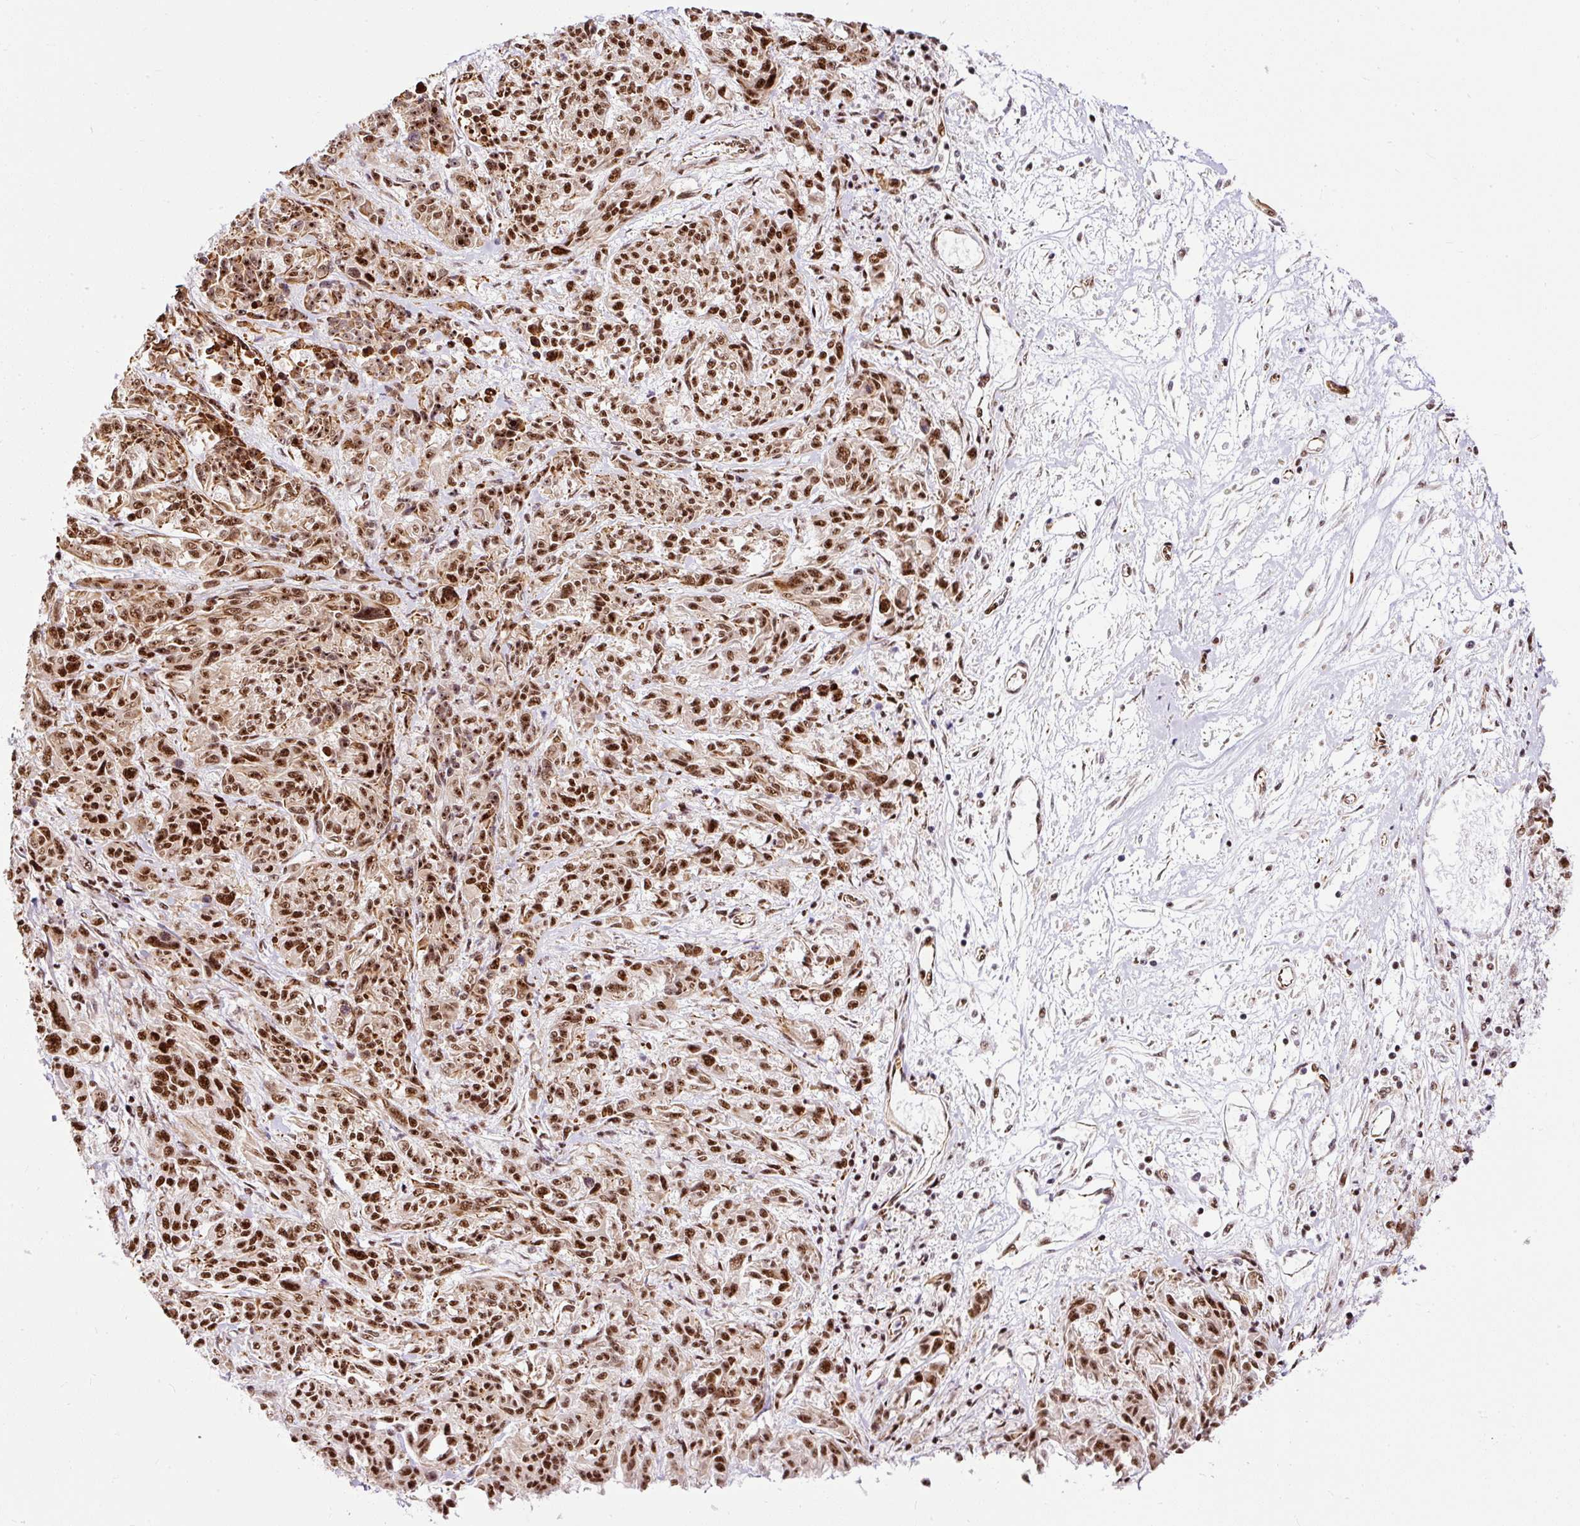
{"staining": {"intensity": "strong", "quantity": ">75%", "location": "nuclear"}, "tissue": "melanoma", "cell_type": "Tumor cells", "image_type": "cancer", "snomed": [{"axis": "morphology", "description": "Malignant melanoma, NOS"}, {"axis": "topography", "description": "Skin"}], "caption": "A brown stain shows strong nuclear staining of a protein in human melanoma tumor cells. The protein of interest is stained brown, and the nuclei are stained in blue (DAB IHC with brightfield microscopy, high magnification).", "gene": "LUC7L2", "patient": {"sex": "male", "age": 53}}